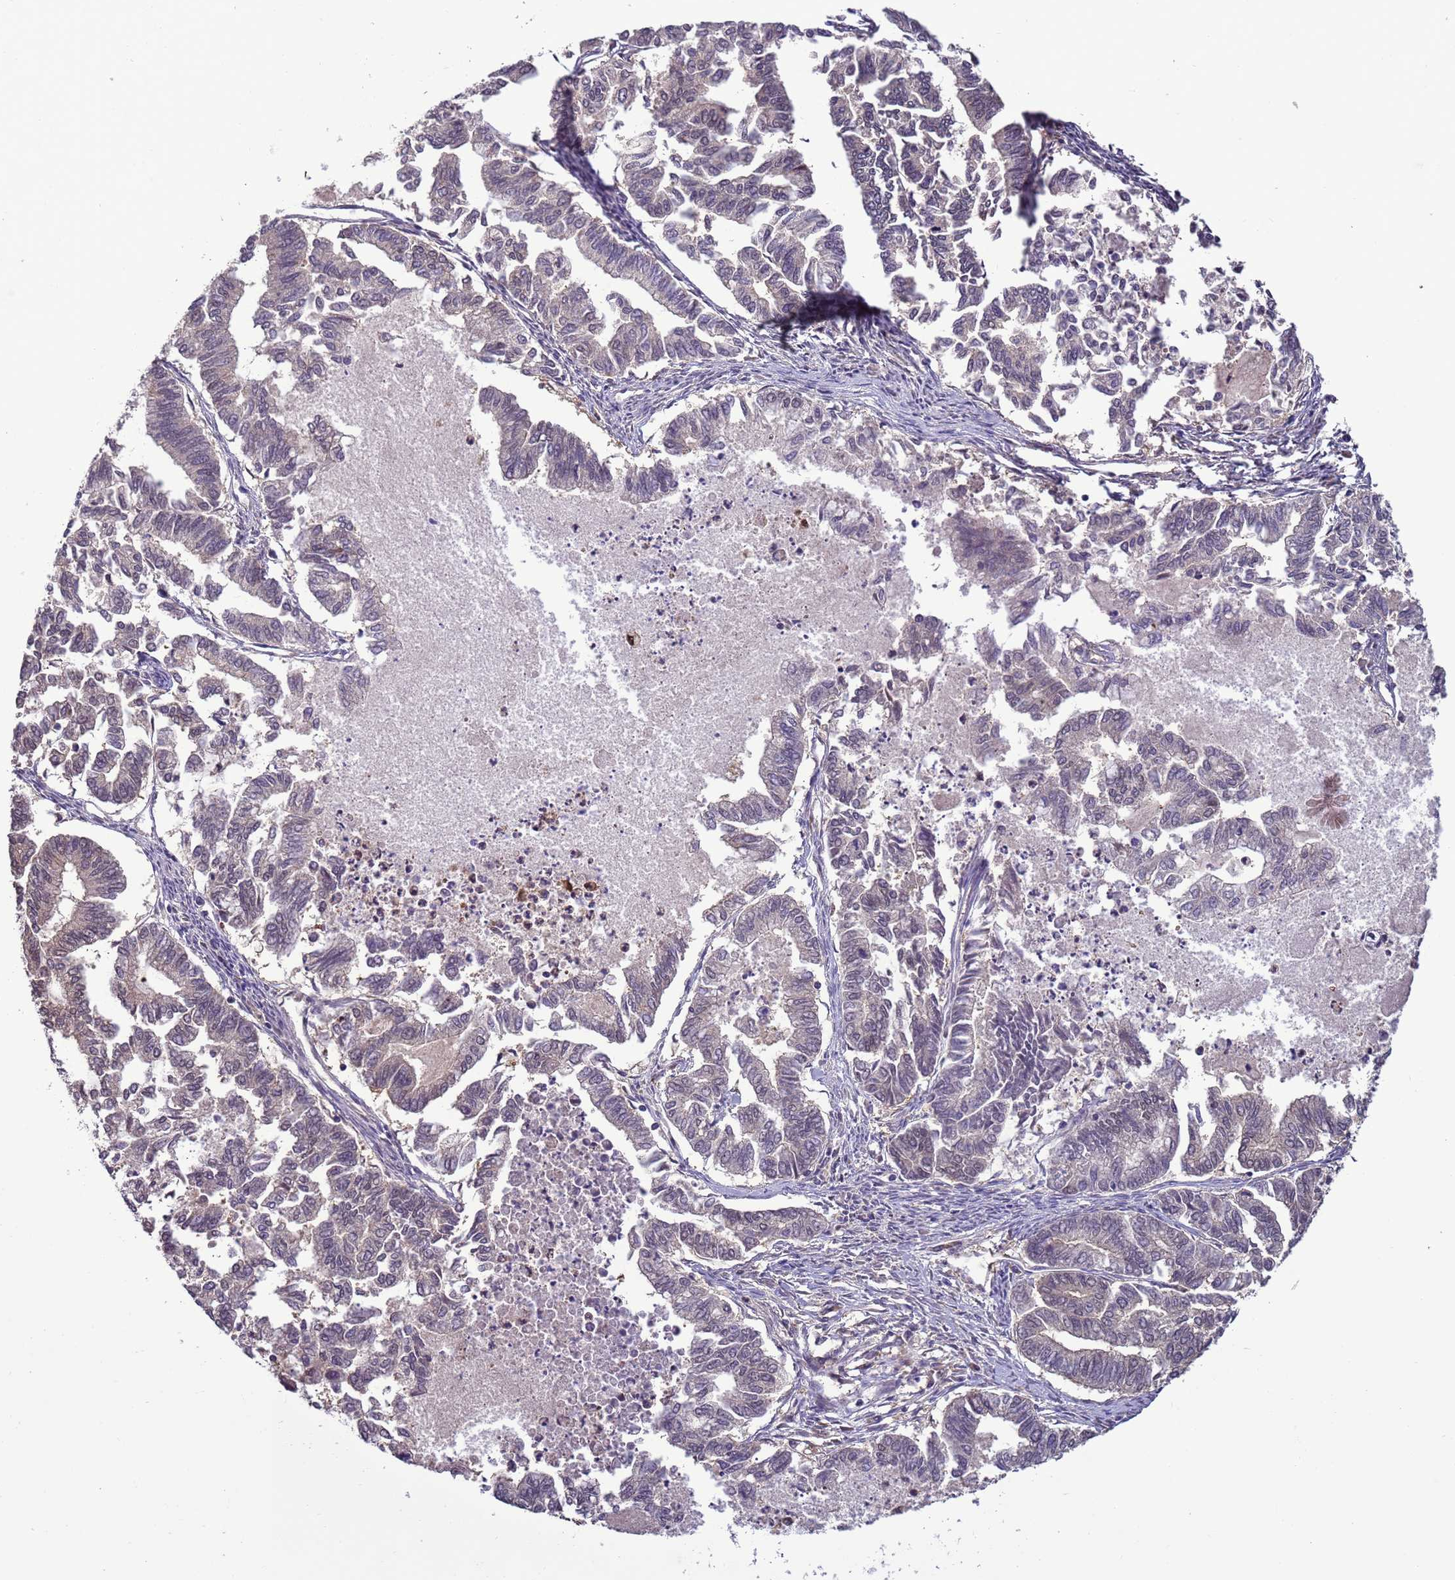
{"staining": {"intensity": "negative", "quantity": "none", "location": "none"}, "tissue": "endometrial cancer", "cell_type": "Tumor cells", "image_type": "cancer", "snomed": [{"axis": "morphology", "description": "Adenocarcinoma, NOS"}, {"axis": "topography", "description": "Endometrium"}], "caption": "High magnification brightfield microscopy of endometrial cancer (adenocarcinoma) stained with DAB (brown) and counterstained with hematoxylin (blue): tumor cells show no significant expression.", "gene": "ZBTB5", "patient": {"sex": "female", "age": 79}}